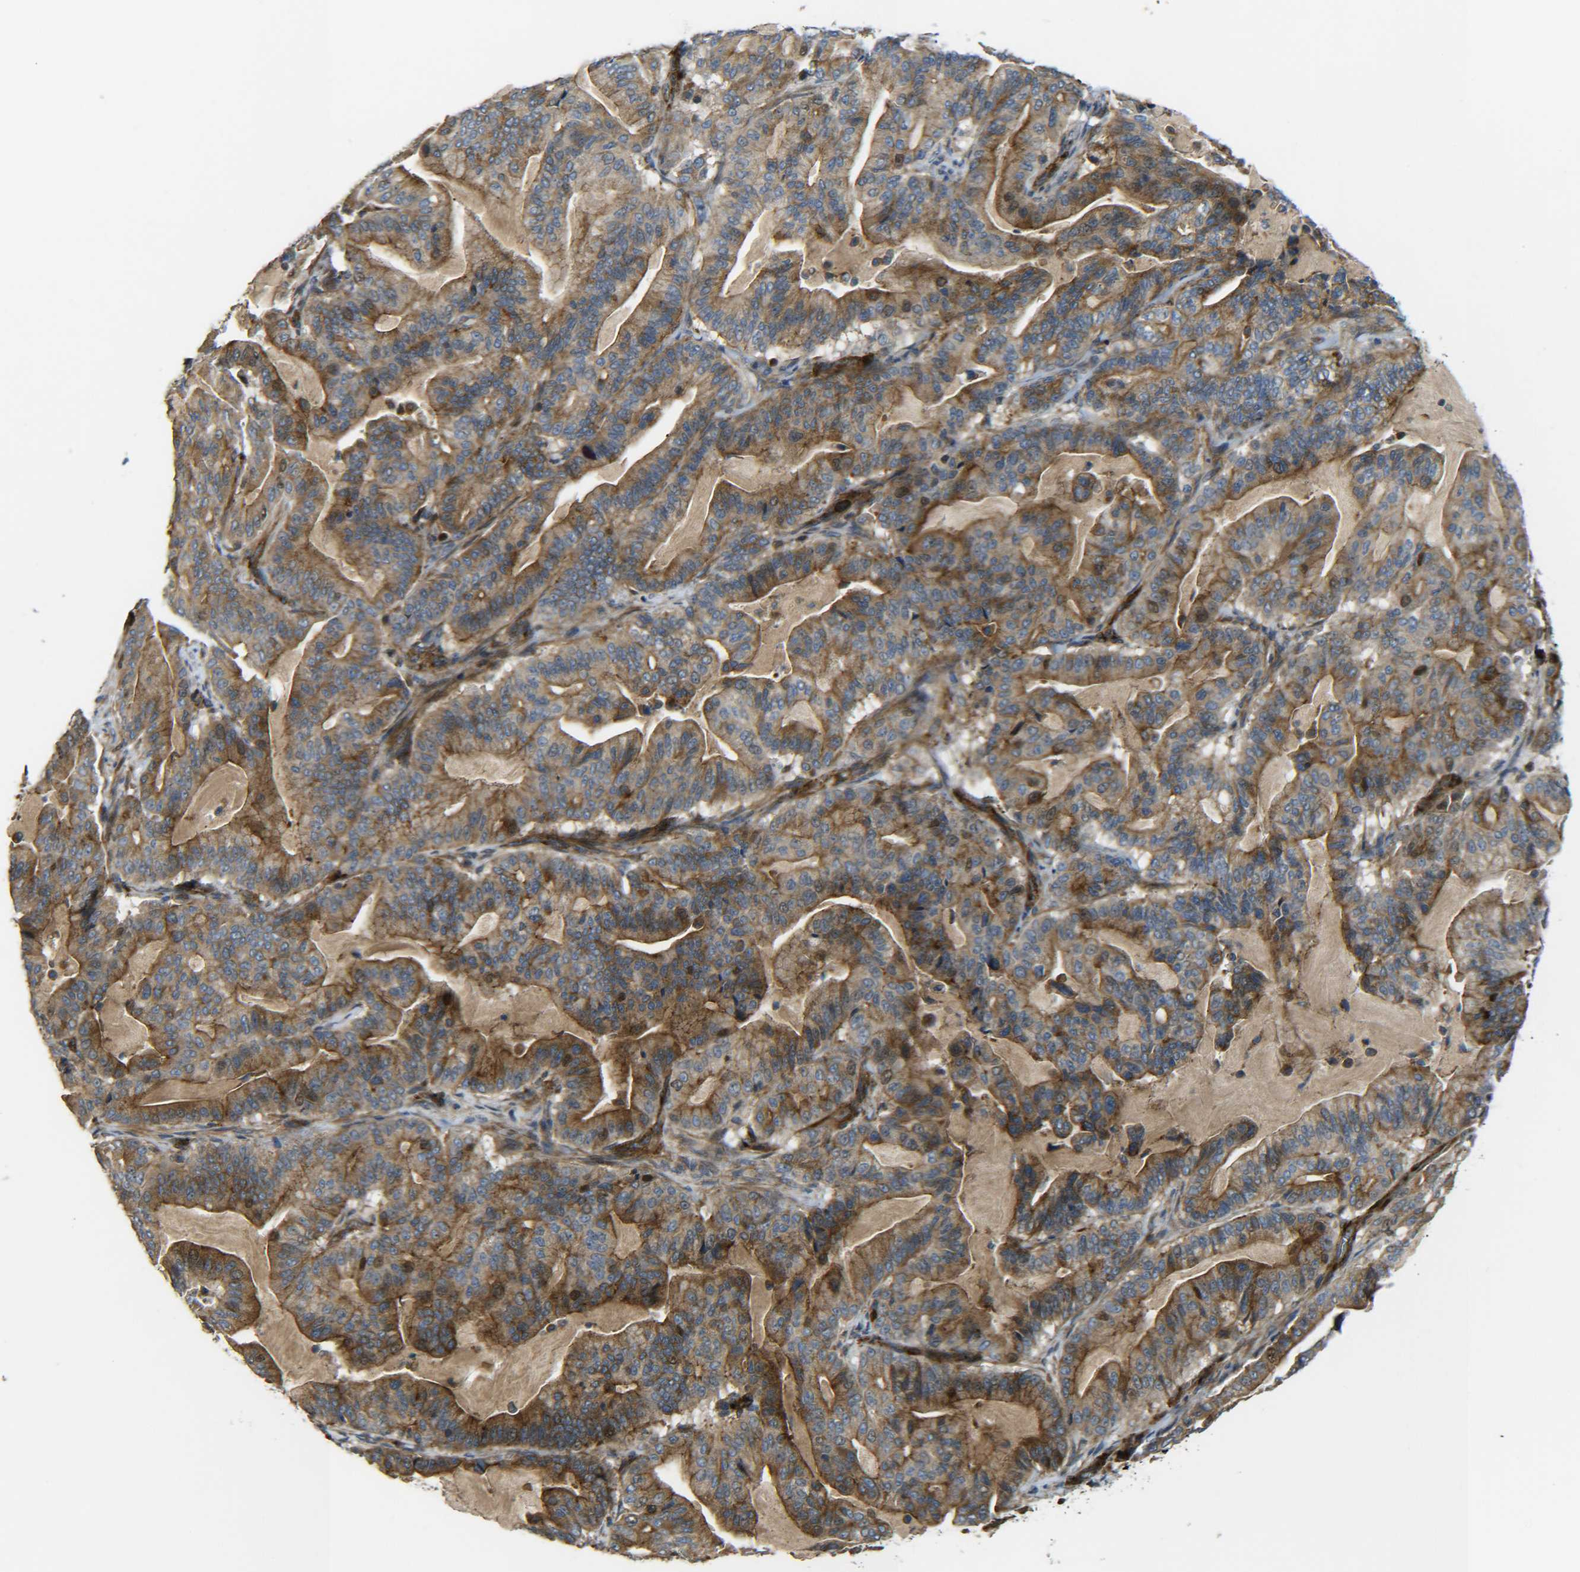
{"staining": {"intensity": "moderate", "quantity": ">75%", "location": "cytoplasmic/membranous"}, "tissue": "pancreatic cancer", "cell_type": "Tumor cells", "image_type": "cancer", "snomed": [{"axis": "morphology", "description": "Adenocarcinoma, NOS"}, {"axis": "topography", "description": "Pancreas"}], "caption": "Pancreatic cancer (adenocarcinoma) stained with immunohistochemistry reveals moderate cytoplasmic/membranous expression in approximately >75% of tumor cells. Using DAB (brown) and hematoxylin (blue) stains, captured at high magnification using brightfield microscopy.", "gene": "ECE1", "patient": {"sex": "male", "age": 63}}